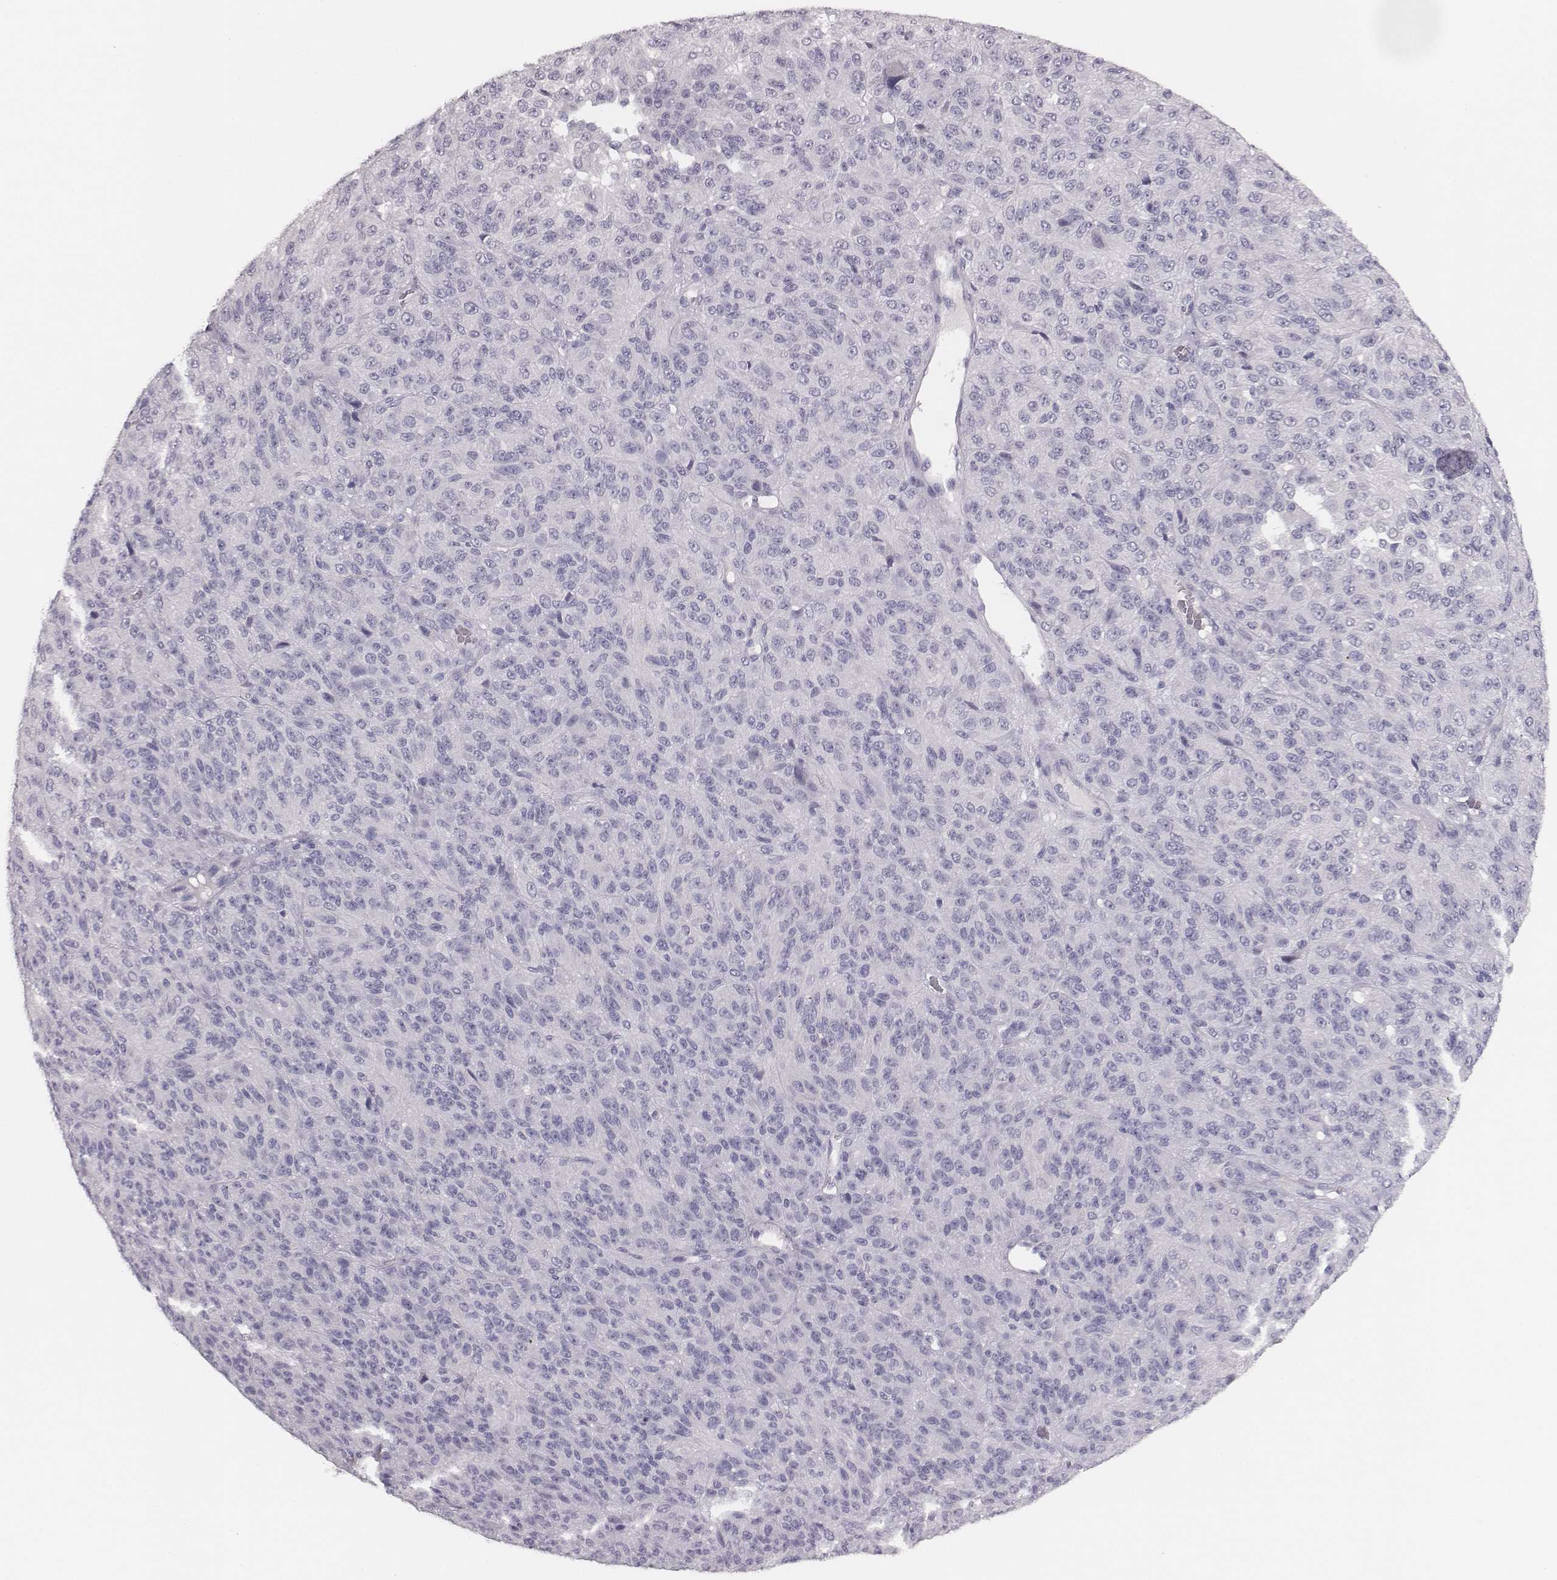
{"staining": {"intensity": "negative", "quantity": "none", "location": "none"}, "tissue": "melanoma", "cell_type": "Tumor cells", "image_type": "cancer", "snomed": [{"axis": "morphology", "description": "Malignant melanoma, Metastatic site"}, {"axis": "topography", "description": "Brain"}], "caption": "The IHC micrograph has no significant positivity in tumor cells of melanoma tissue. (Stains: DAB (3,3'-diaminobenzidine) immunohistochemistry (IHC) with hematoxylin counter stain, Microscopy: brightfield microscopy at high magnification).", "gene": "MYH6", "patient": {"sex": "female", "age": 56}}